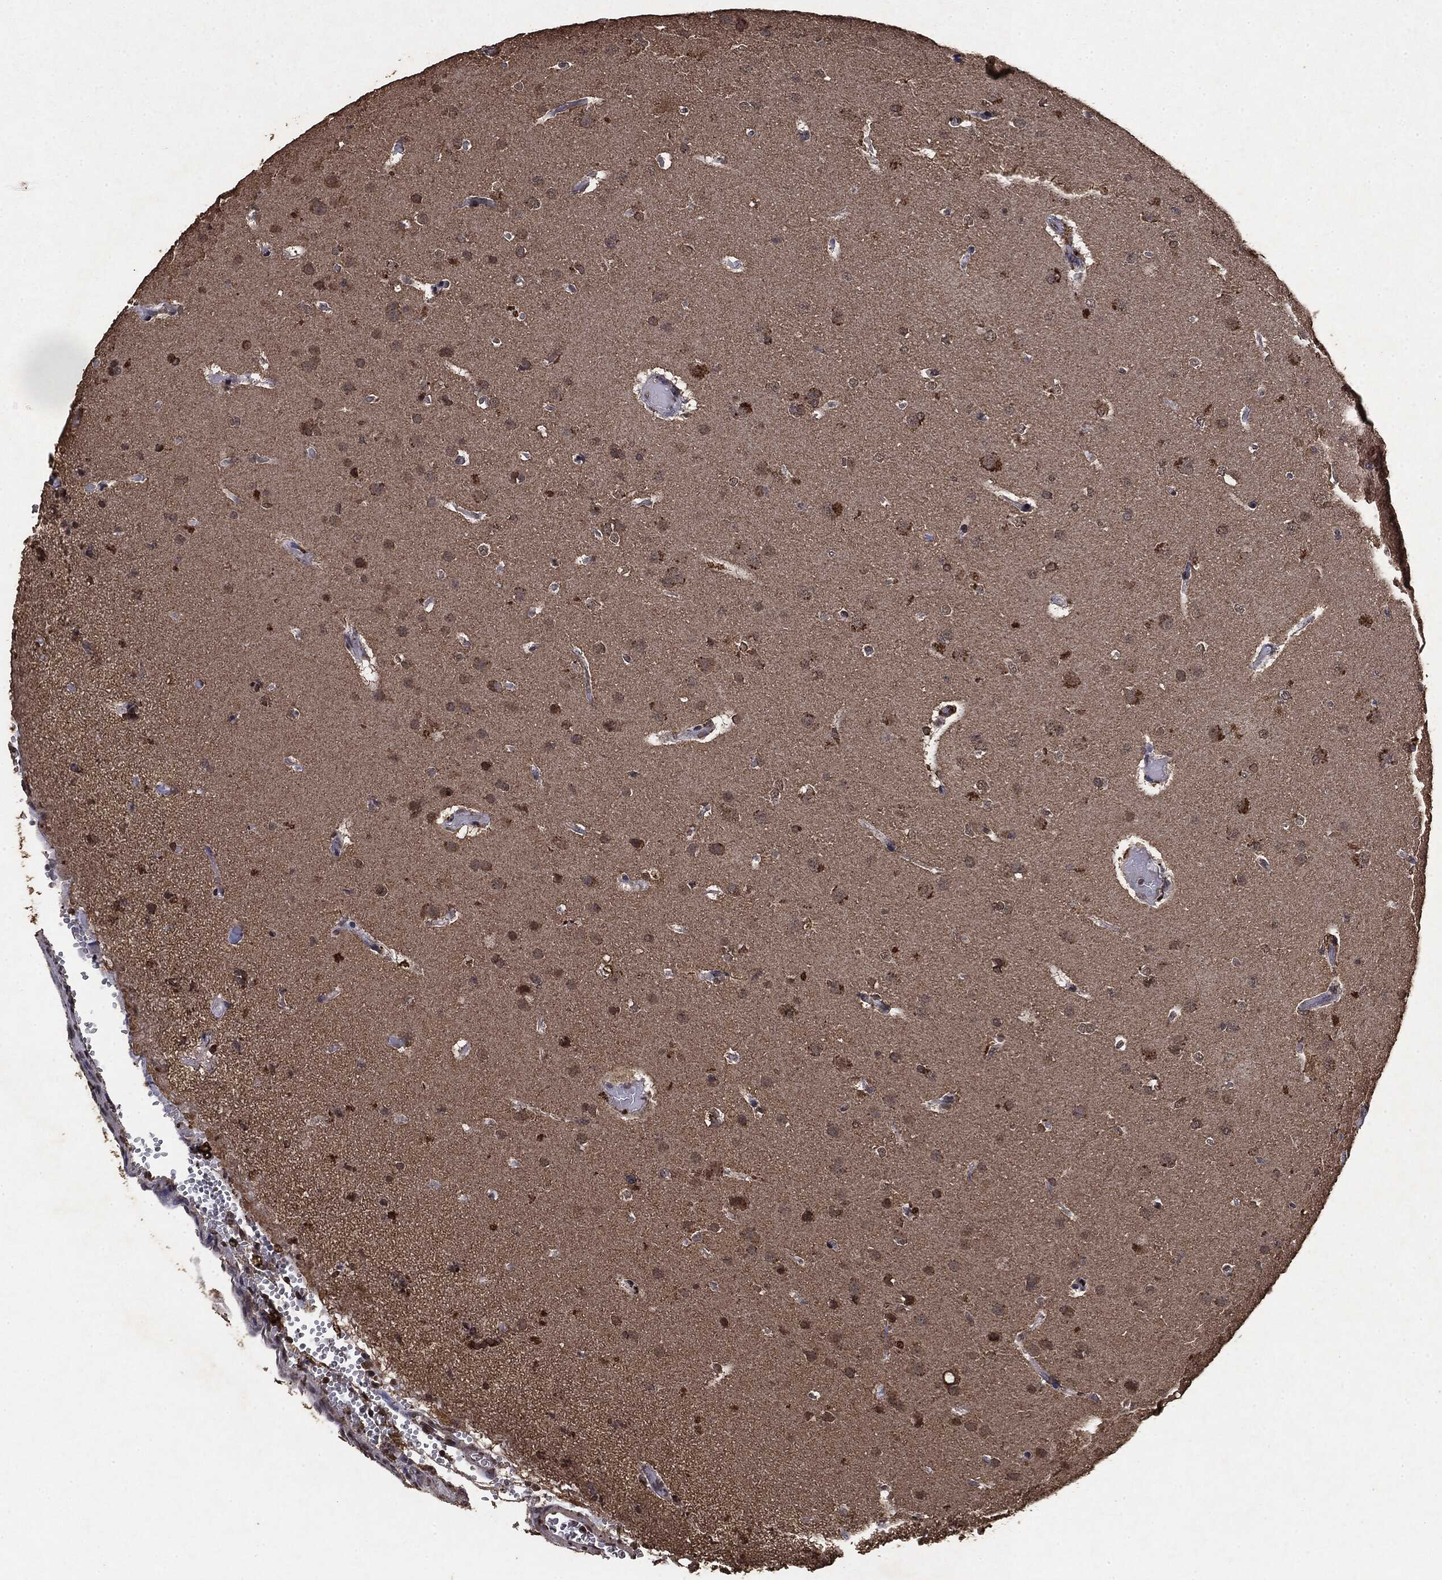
{"staining": {"intensity": "moderate", "quantity": "25%-75%", "location": "cytoplasmic/membranous"}, "tissue": "glioma", "cell_type": "Tumor cells", "image_type": "cancer", "snomed": [{"axis": "morphology", "description": "Glioma, malignant, NOS"}, {"axis": "topography", "description": "Cerebral cortex"}], "caption": "There is medium levels of moderate cytoplasmic/membranous staining in tumor cells of glioma, as demonstrated by immunohistochemical staining (brown color).", "gene": "RAD18", "patient": {"sex": "male", "age": 58}}